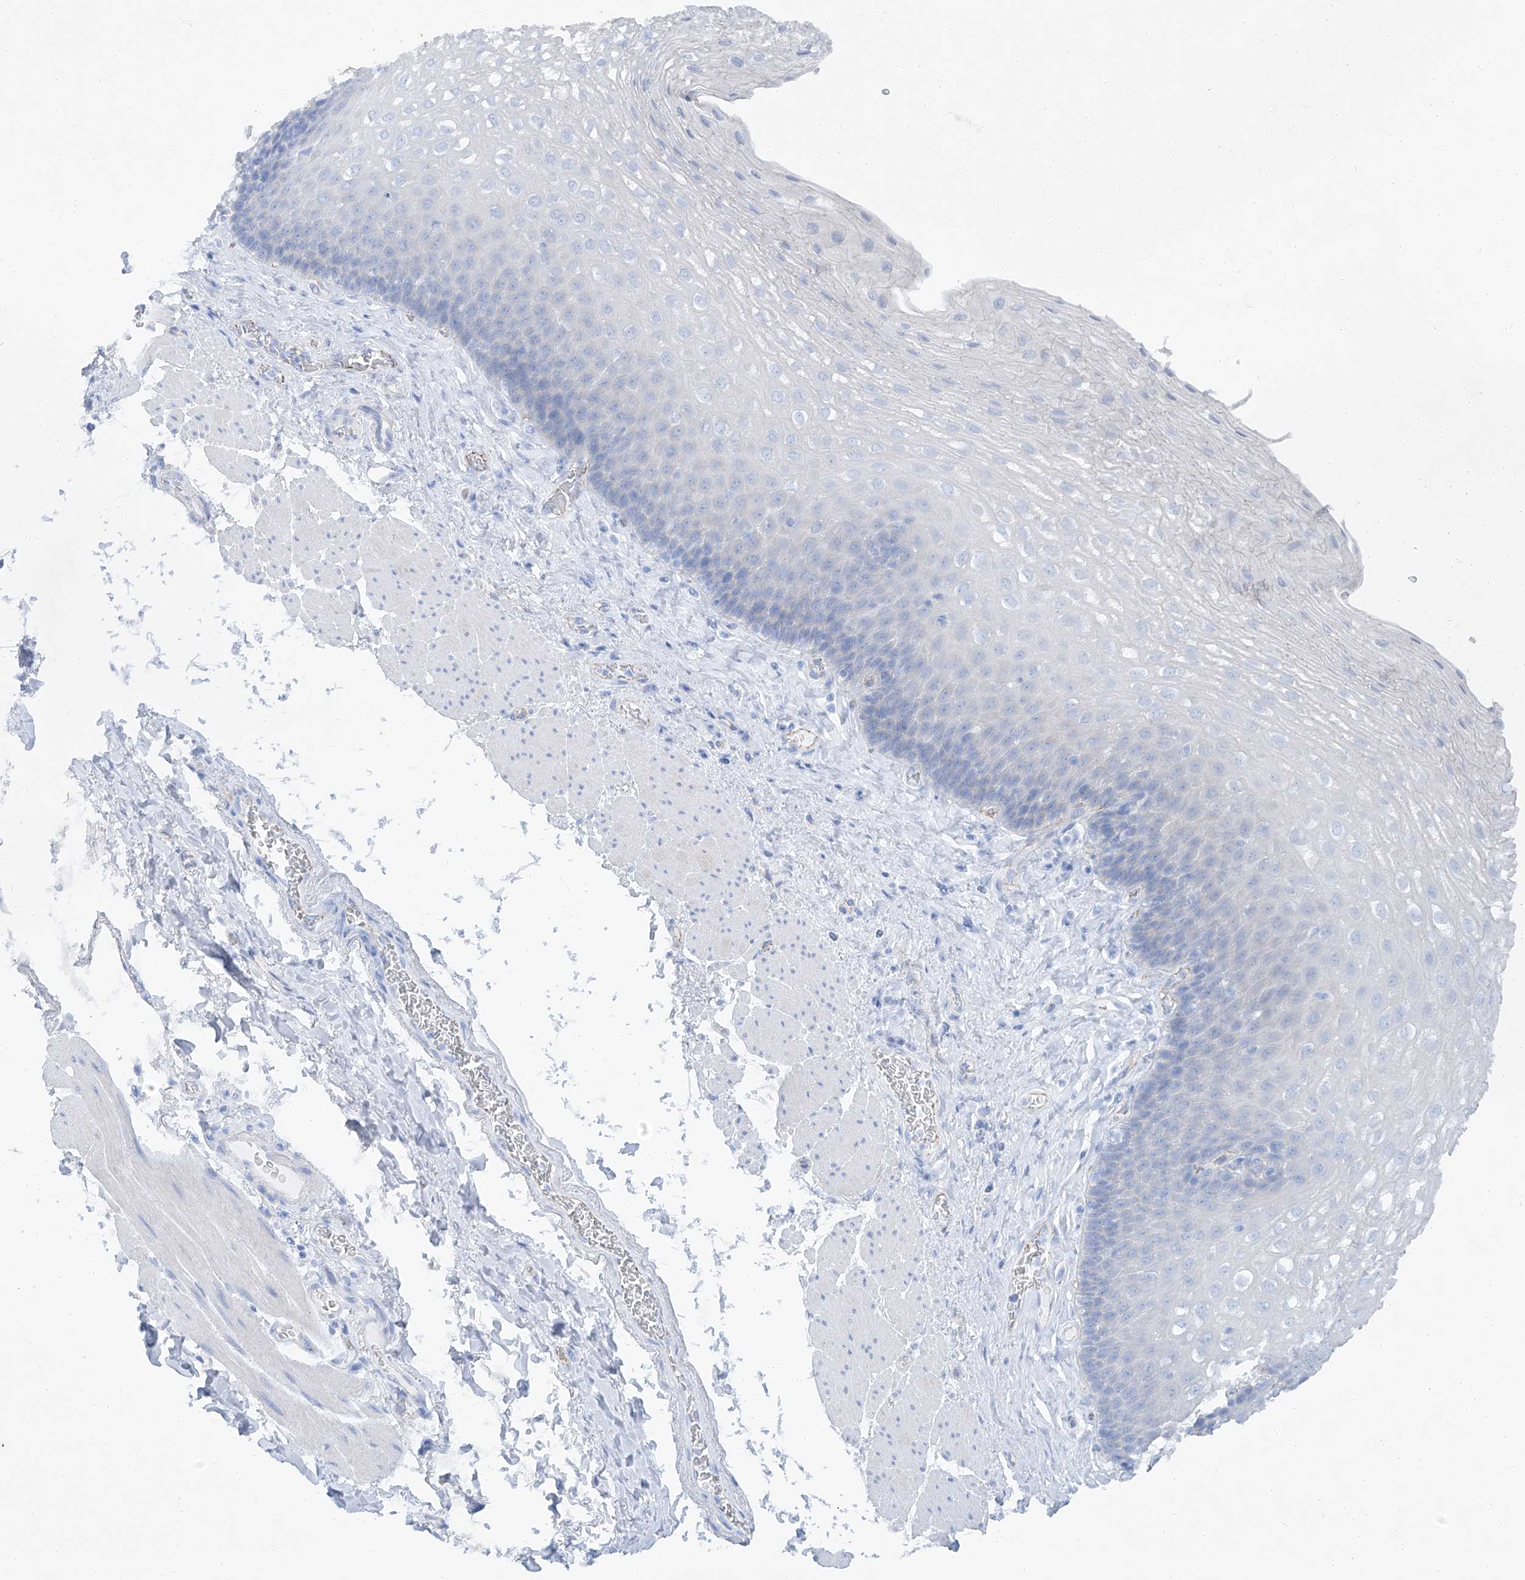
{"staining": {"intensity": "negative", "quantity": "none", "location": "none"}, "tissue": "esophagus", "cell_type": "Squamous epithelial cells", "image_type": "normal", "snomed": [{"axis": "morphology", "description": "Normal tissue, NOS"}, {"axis": "topography", "description": "Esophagus"}], "caption": "IHC of unremarkable esophagus displays no positivity in squamous epithelial cells.", "gene": "MAGI1", "patient": {"sex": "female", "age": 66}}